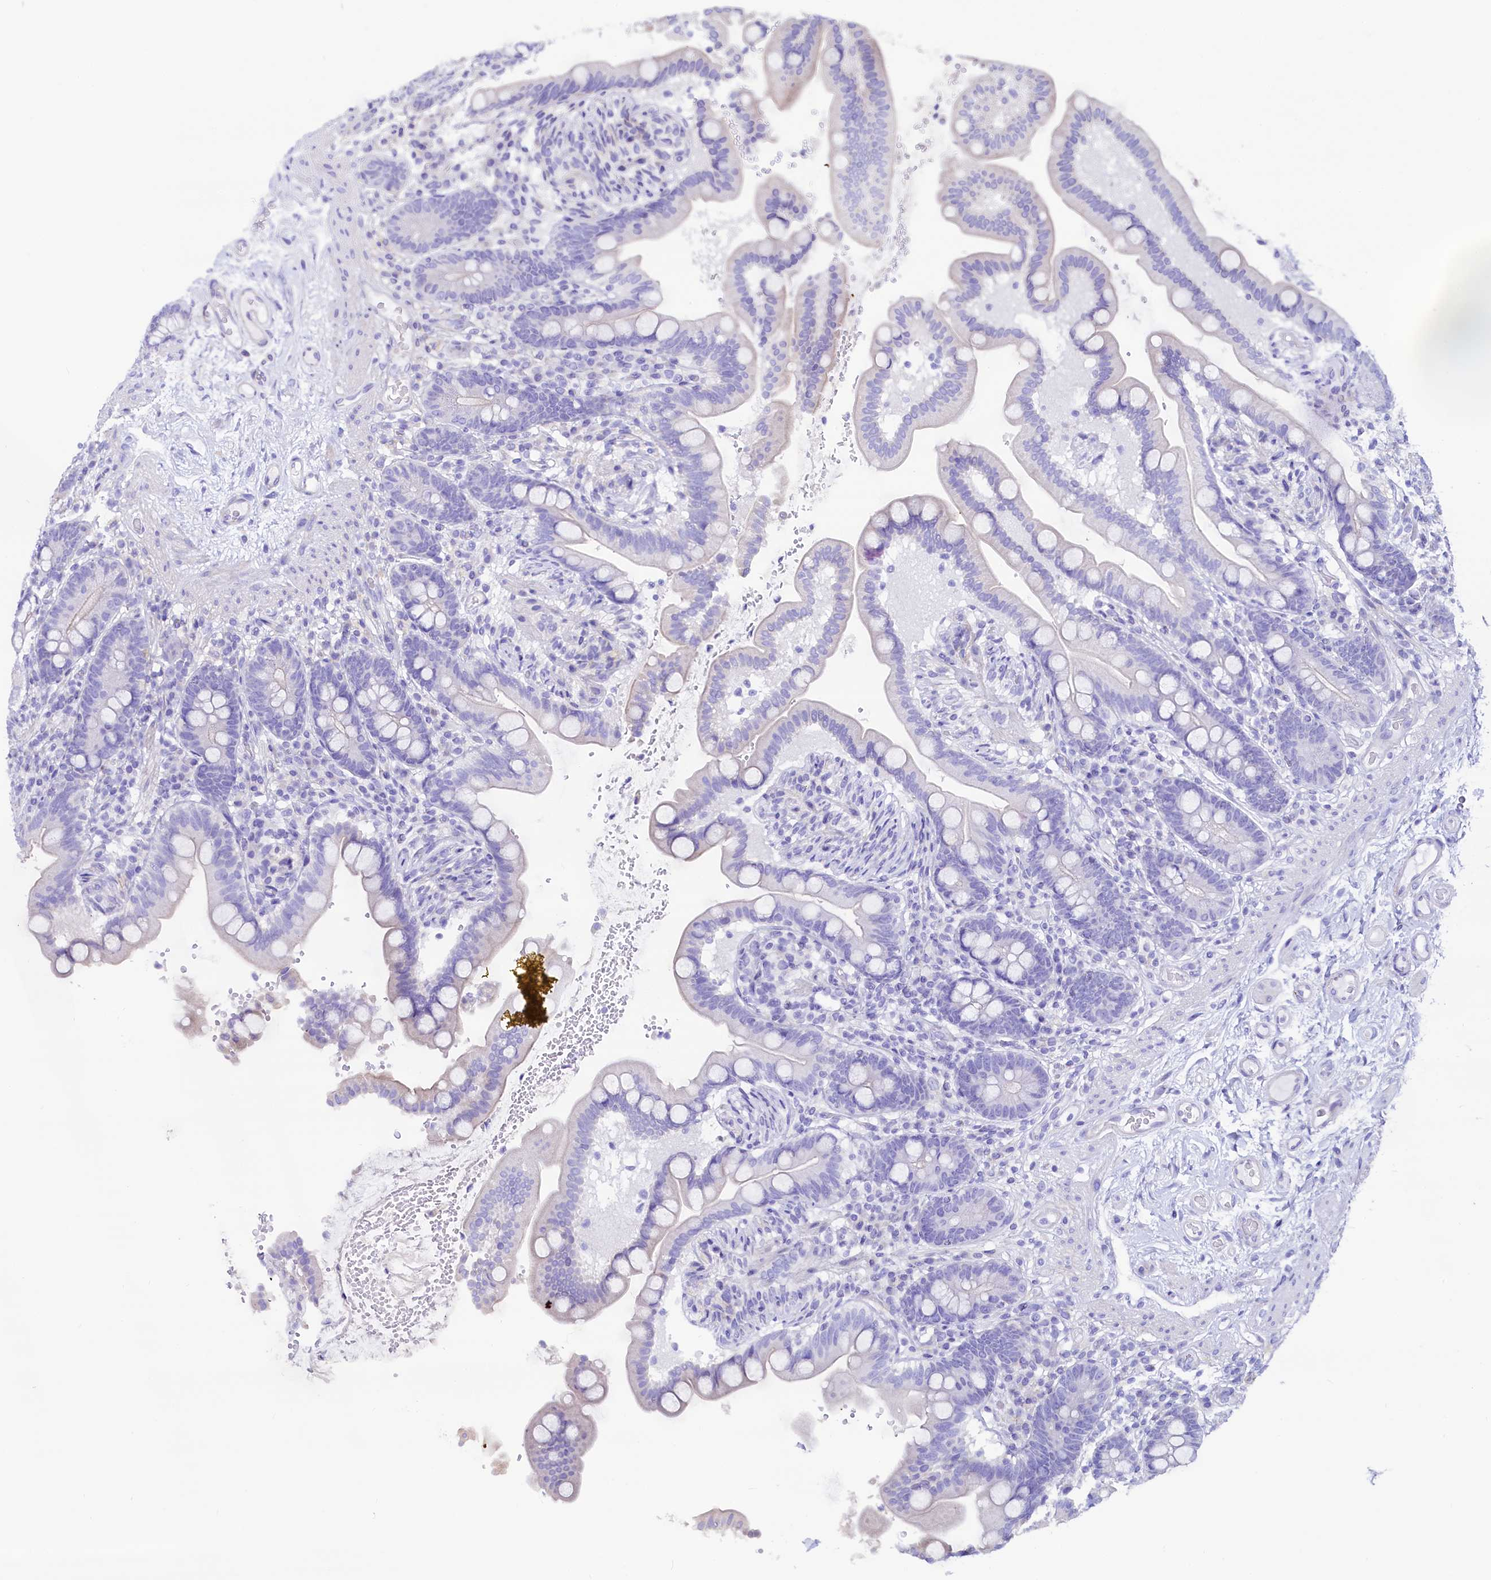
{"staining": {"intensity": "negative", "quantity": "none", "location": "none"}, "tissue": "colon", "cell_type": "Endothelial cells", "image_type": "normal", "snomed": [{"axis": "morphology", "description": "Normal tissue, NOS"}, {"axis": "topography", "description": "Smooth muscle"}, {"axis": "topography", "description": "Colon"}], "caption": "Colon stained for a protein using immunohistochemistry (IHC) demonstrates no expression endothelial cells.", "gene": "RBP3", "patient": {"sex": "male", "age": 73}}